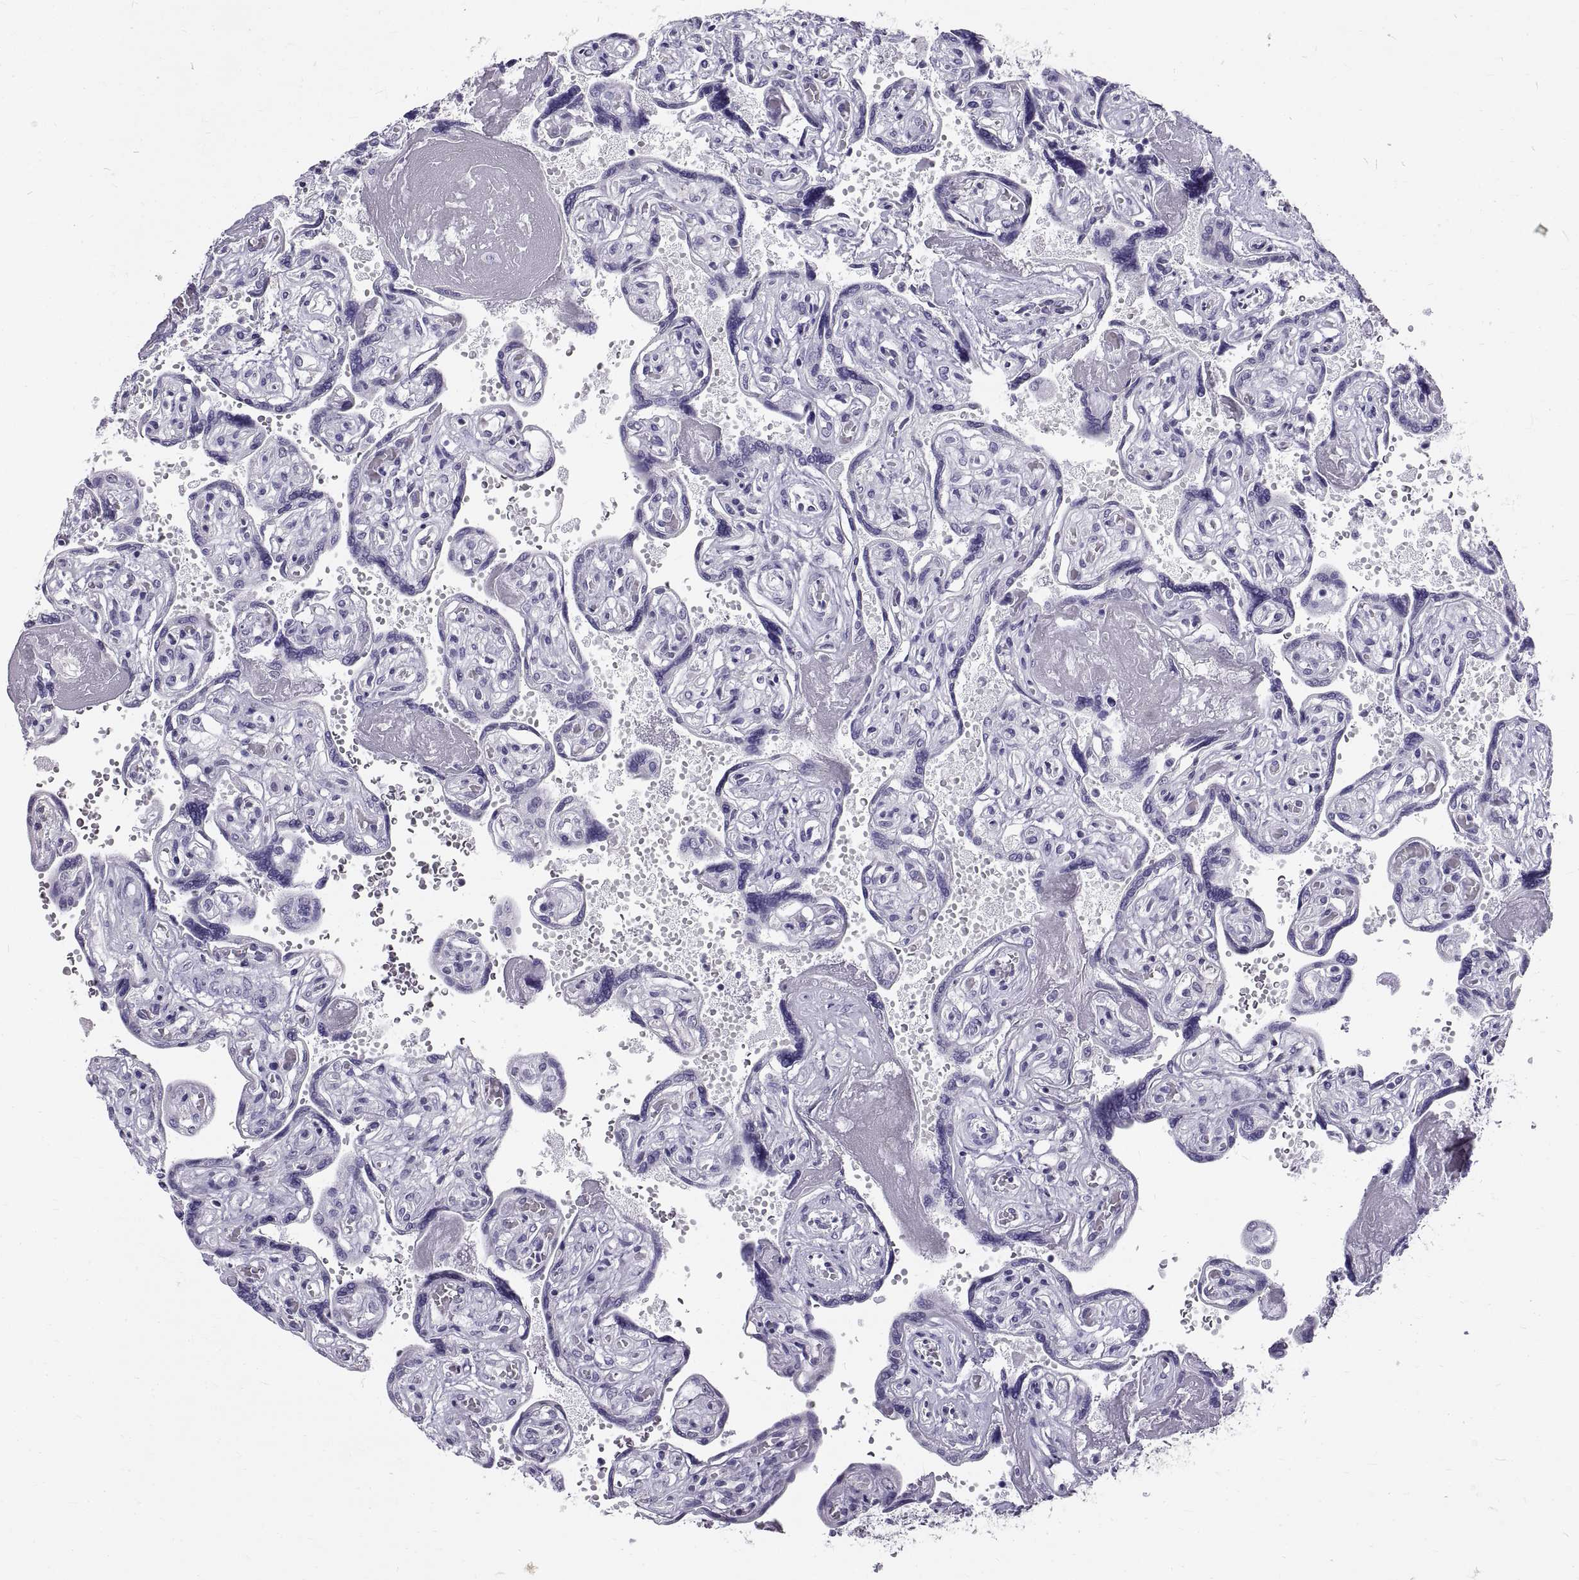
{"staining": {"intensity": "negative", "quantity": "none", "location": "none"}, "tissue": "placenta", "cell_type": "Decidual cells", "image_type": "normal", "snomed": [{"axis": "morphology", "description": "Normal tissue, NOS"}, {"axis": "topography", "description": "Placenta"}], "caption": "DAB immunohistochemical staining of benign placenta shows no significant expression in decidual cells. (IHC, brightfield microscopy, high magnification).", "gene": "GNG12", "patient": {"sex": "female", "age": 32}}